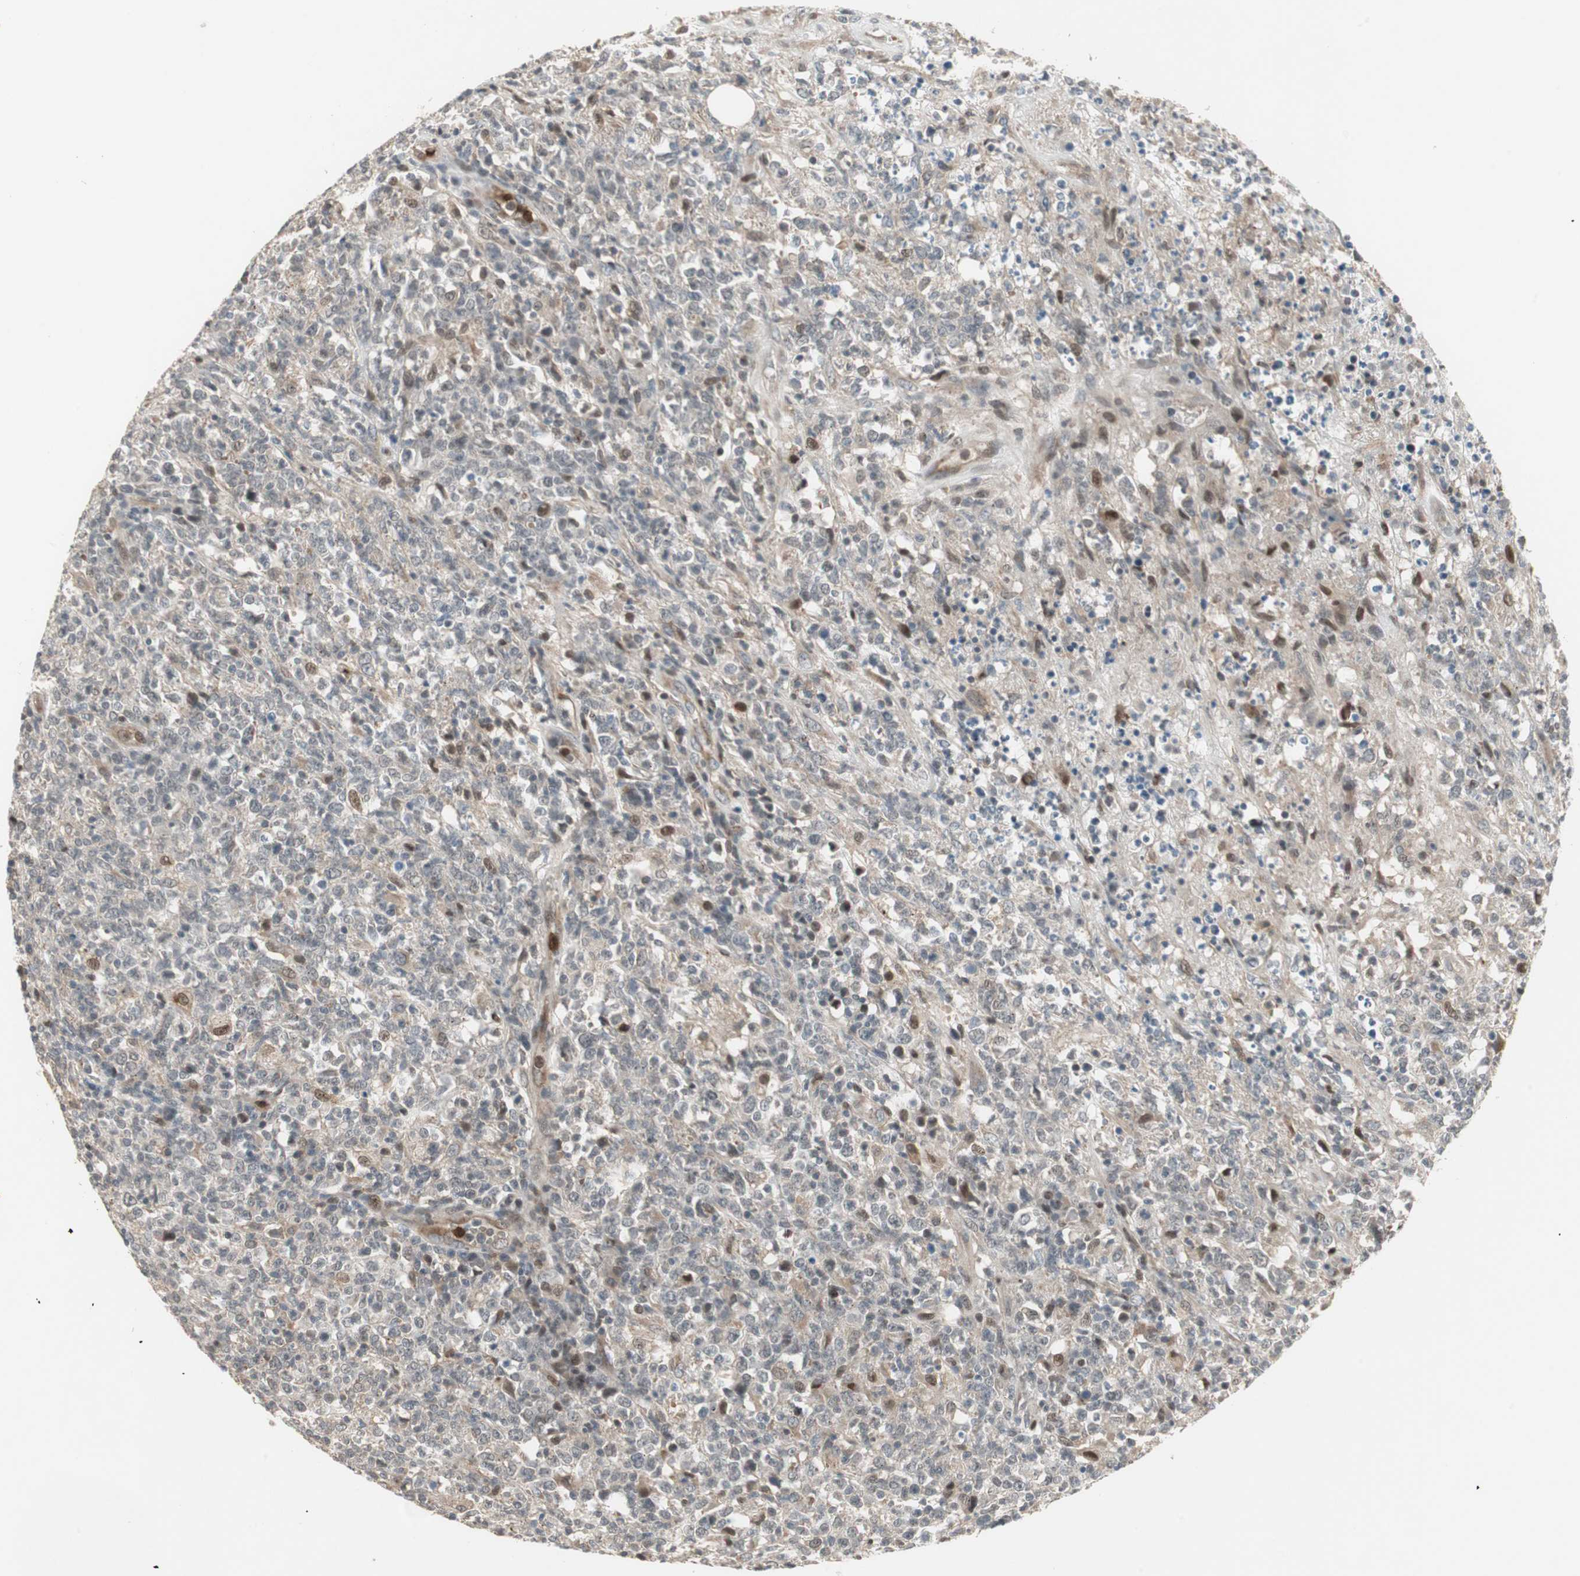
{"staining": {"intensity": "weak", "quantity": "<25%", "location": "nuclear"}, "tissue": "lymphoma", "cell_type": "Tumor cells", "image_type": "cancer", "snomed": [{"axis": "morphology", "description": "Malignant lymphoma, non-Hodgkin's type, High grade"}, {"axis": "topography", "description": "Lymph node"}], "caption": "Tumor cells are negative for brown protein staining in lymphoma.", "gene": "SNX4", "patient": {"sex": "female", "age": 84}}